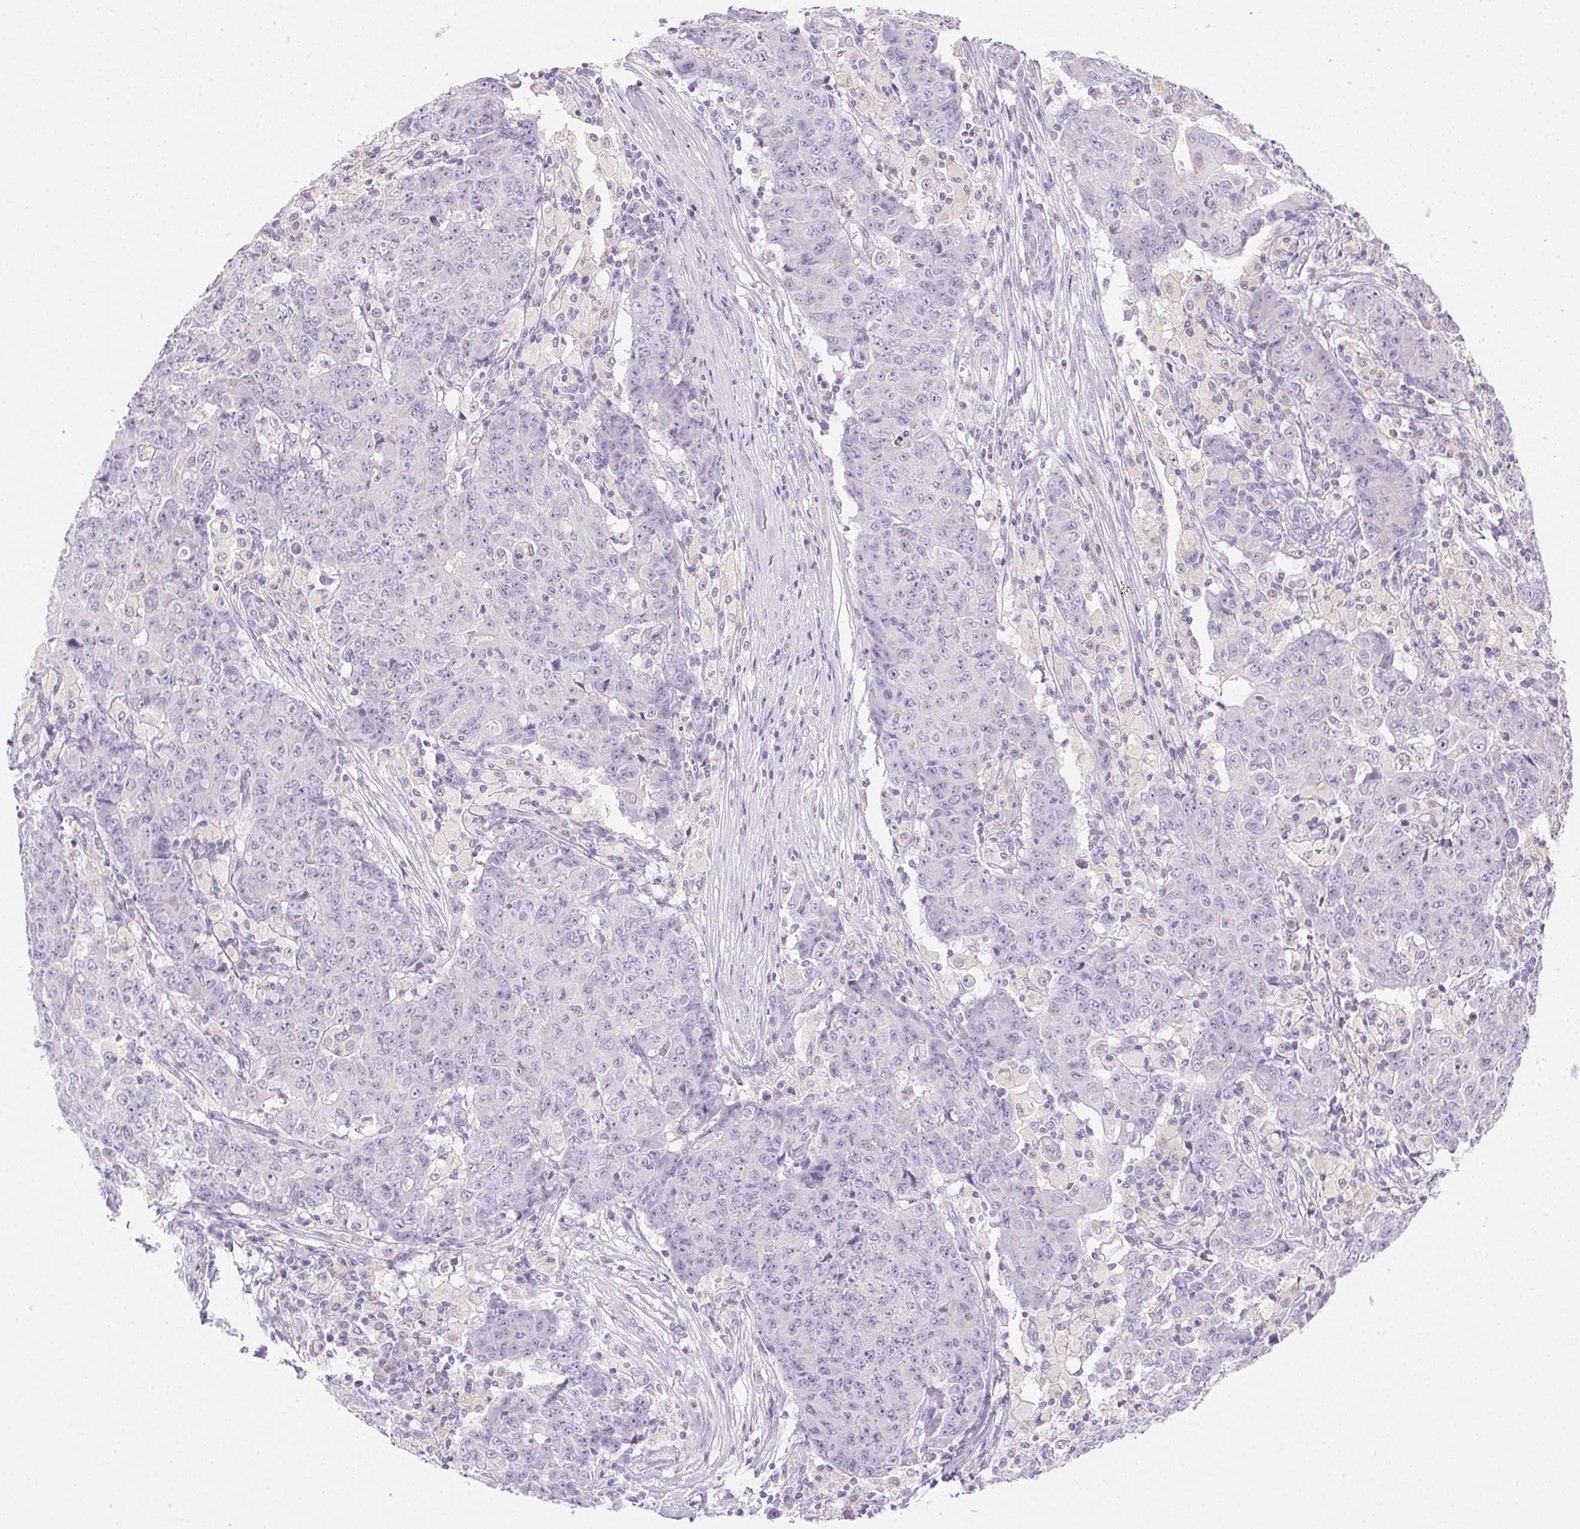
{"staining": {"intensity": "negative", "quantity": "none", "location": "none"}, "tissue": "ovarian cancer", "cell_type": "Tumor cells", "image_type": "cancer", "snomed": [{"axis": "morphology", "description": "Carcinoma, endometroid"}, {"axis": "topography", "description": "Ovary"}], "caption": "There is no significant expression in tumor cells of ovarian endometroid carcinoma.", "gene": "ATP6V1G3", "patient": {"sex": "female", "age": 42}}